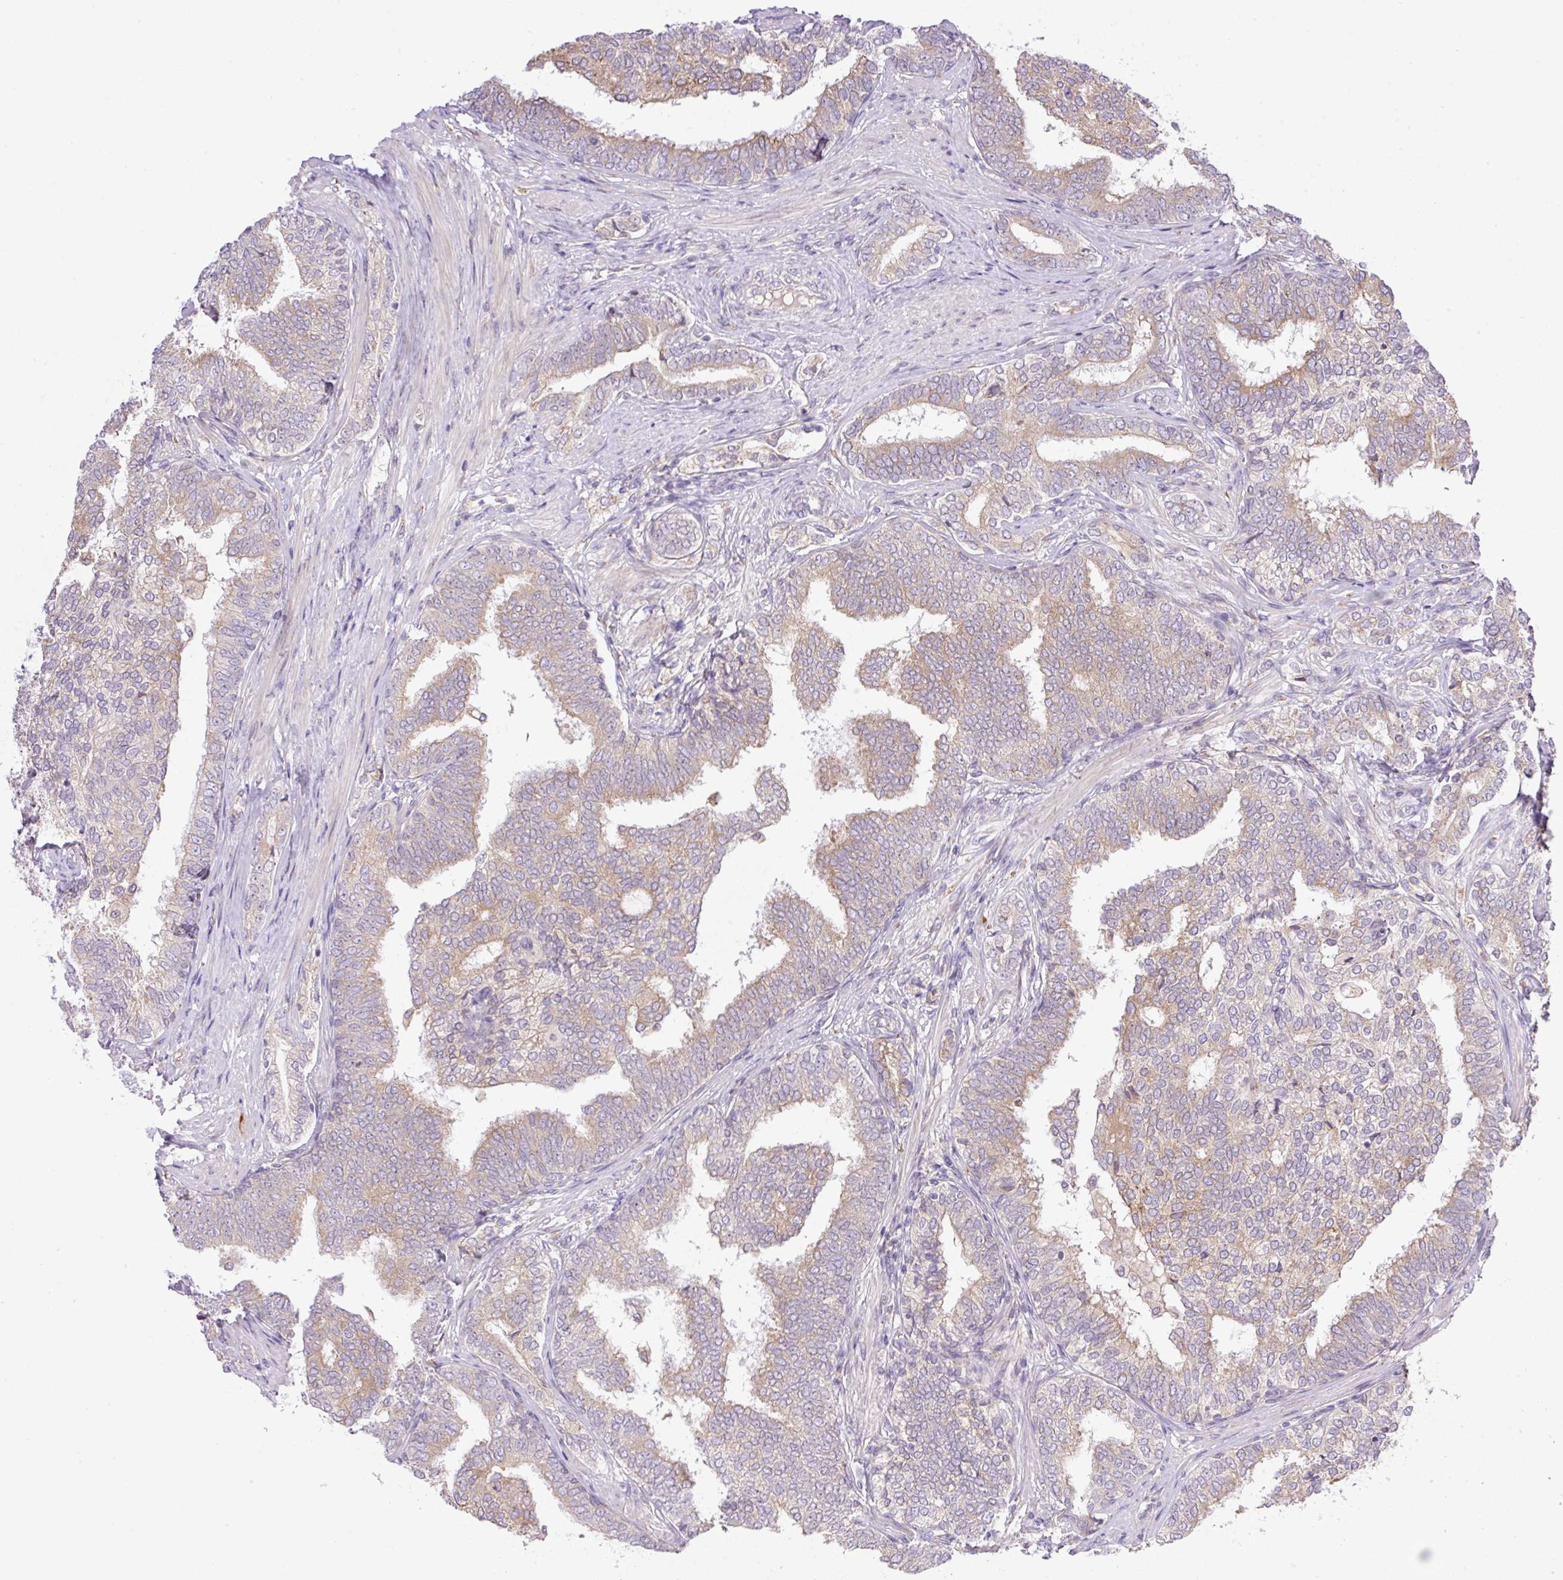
{"staining": {"intensity": "weak", "quantity": ">75%", "location": "cytoplasmic/membranous"}, "tissue": "prostate cancer", "cell_type": "Tumor cells", "image_type": "cancer", "snomed": [{"axis": "morphology", "description": "Adenocarcinoma, High grade"}, {"axis": "topography", "description": "Prostate"}], "caption": "Protein analysis of prostate cancer (adenocarcinoma (high-grade)) tissue displays weak cytoplasmic/membranous staining in about >75% of tumor cells.", "gene": "POFUT1", "patient": {"sex": "male", "age": 72}}